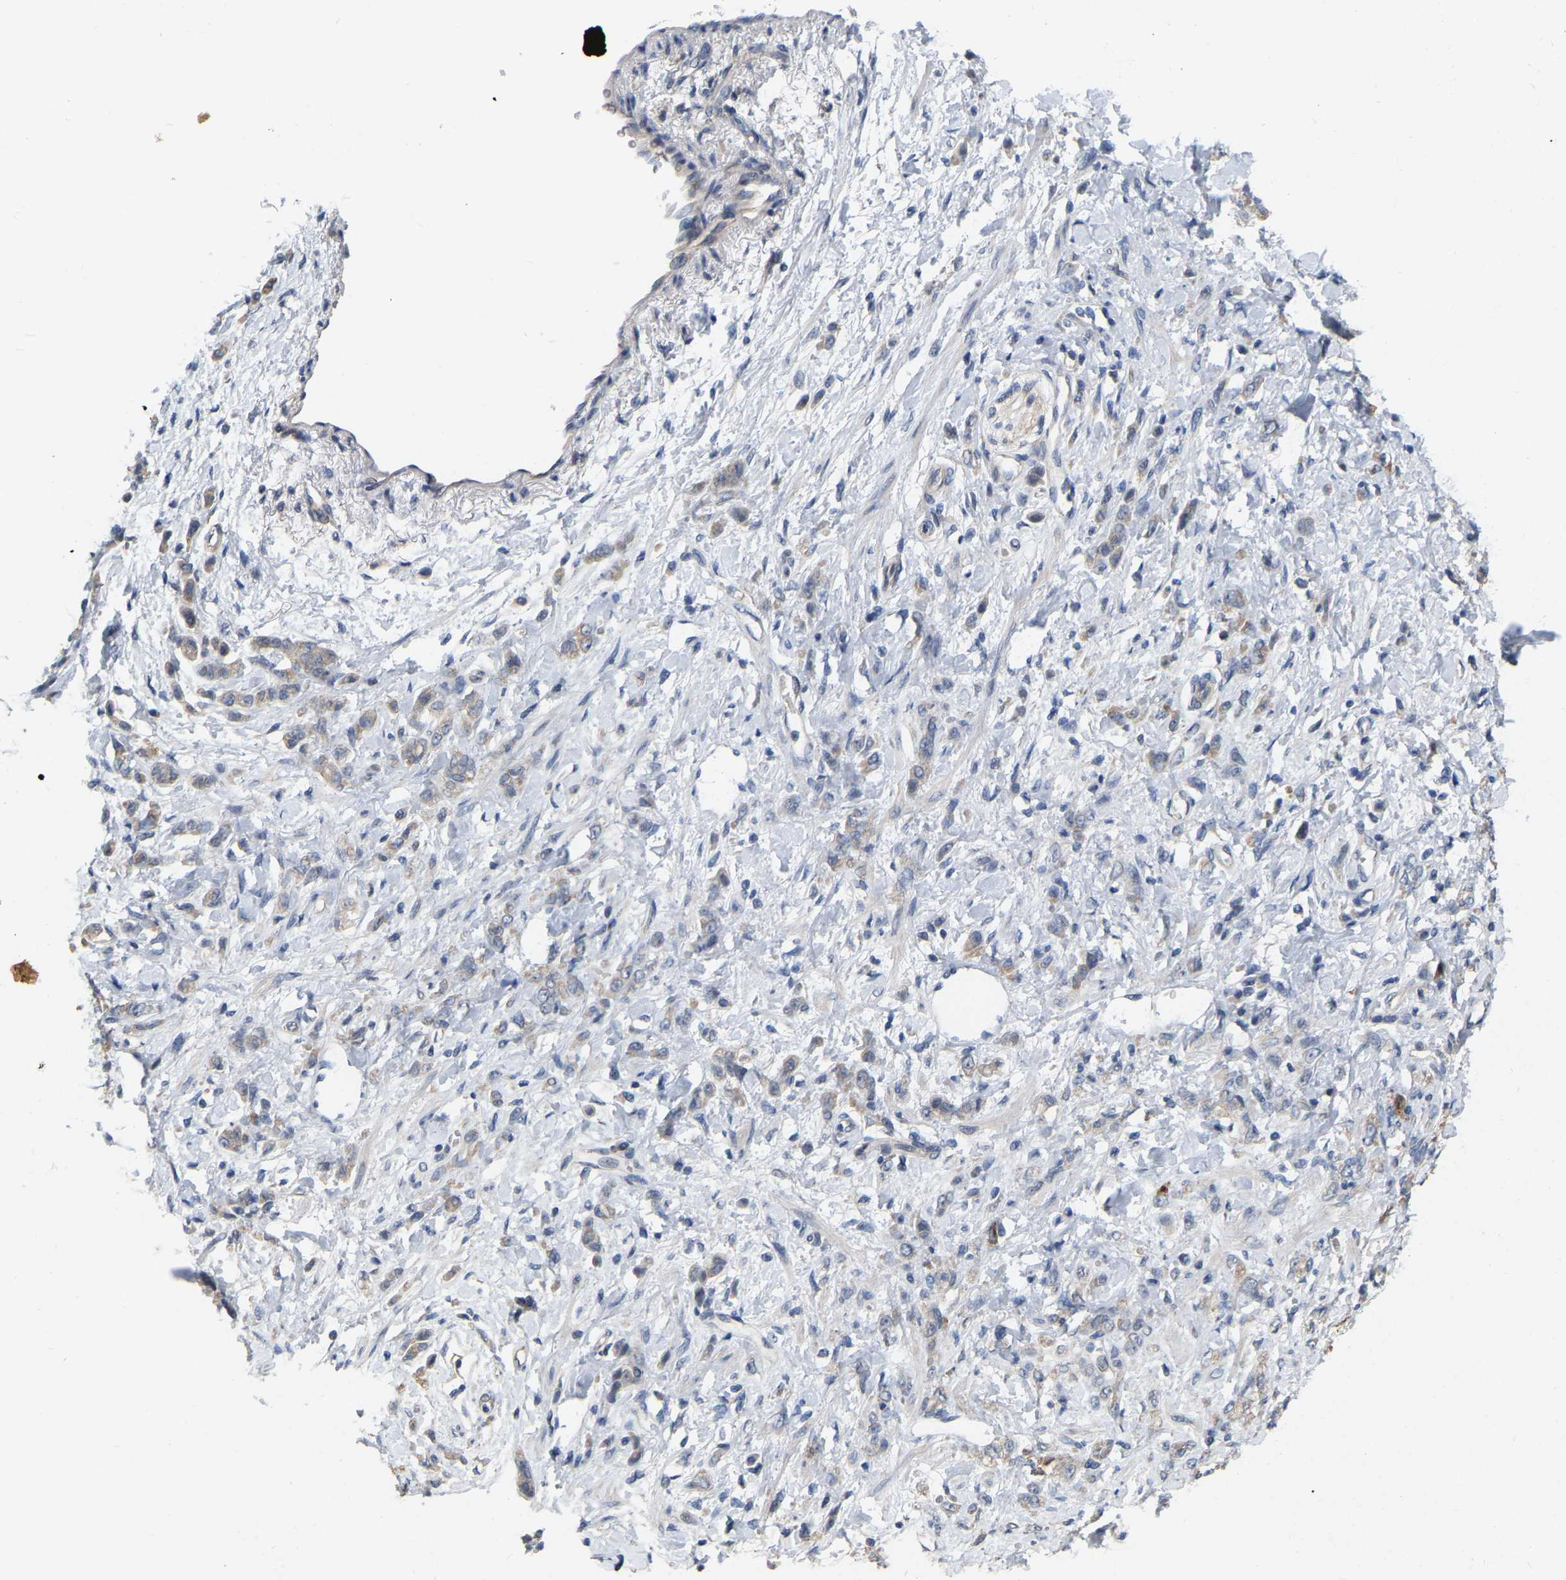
{"staining": {"intensity": "weak", "quantity": ">75%", "location": "cytoplasmic/membranous"}, "tissue": "stomach cancer", "cell_type": "Tumor cells", "image_type": "cancer", "snomed": [{"axis": "morphology", "description": "Normal tissue, NOS"}, {"axis": "morphology", "description": "Adenocarcinoma, NOS"}, {"axis": "topography", "description": "Stomach"}], "caption": "Human adenocarcinoma (stomach) stained for a protein (brown) shows weak cytoplasmic/membranous positive expression in about >75% of tumor cells.", "gene": "SSH1", "patient": {"sex": "male", "age": 82}}